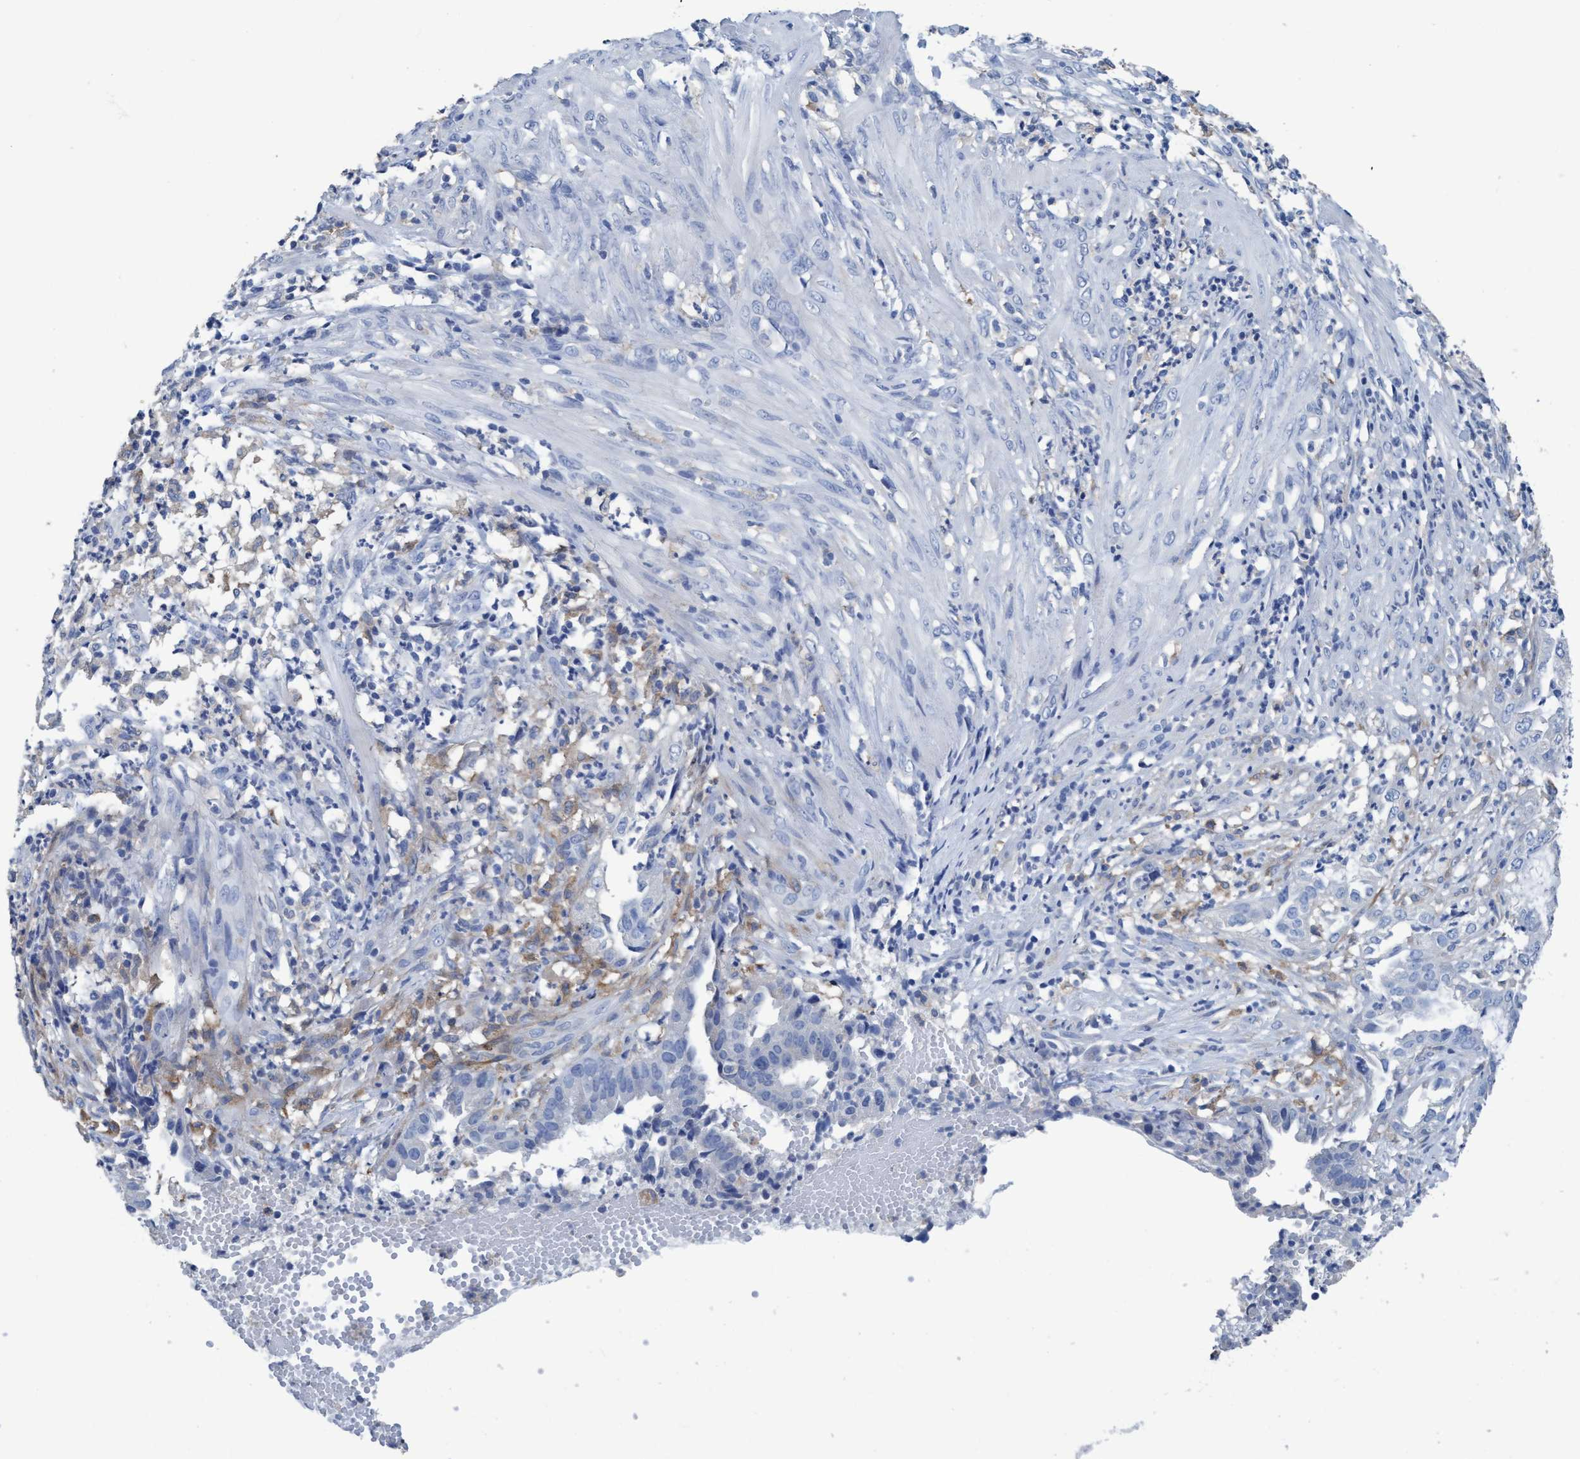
{"staining": {"intensity": "negative", "quantity": "none", "location": "none"}, "tissue": "endometrial cancer", "cell_type": "Tumor cells", "image_type": "cancer", "snomed": [{"axis": "morphology", "description": "Adenocarcinoma, NOS"}, {"axis": "topography", "description": "Endometrium"}], "caption": "DAB (3,3'-diaminobenzidine) immunohistochemical staining of endometrial adenocarcinoma shows no significant positivity in tumor cells.", "gene": "DNAI1", "patient": {"sex": "female", "age": 51}}